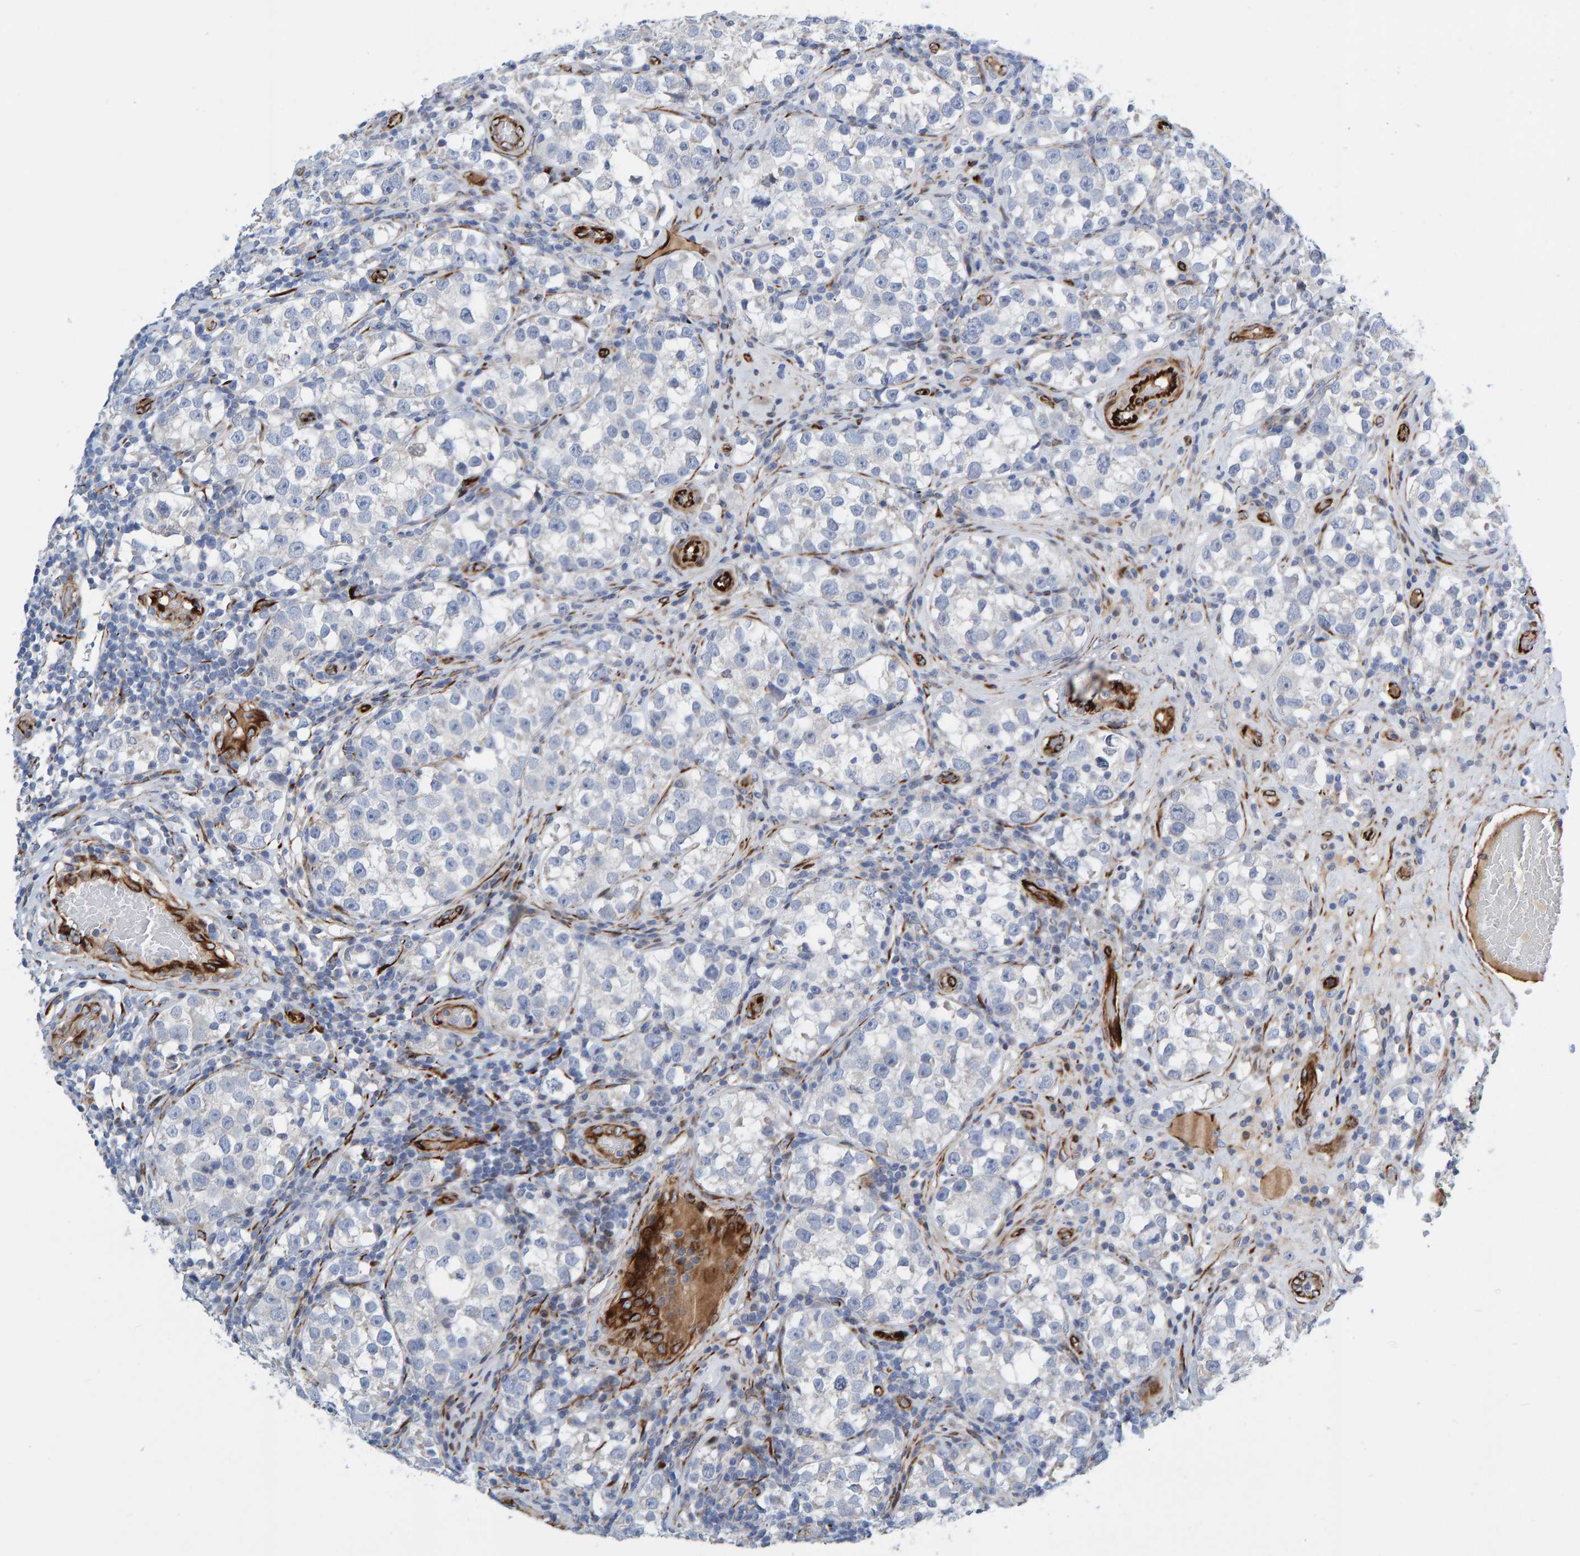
{"staining": {"intensity": "negative", "quantity": "none", "location": "none"}, "tissue": "testis cancer", "cell_type": "Tumor cells", "image_type": "cancer", "snomed": [{"axis": "morphology", "description": "Normal tissue, NOS"}, {"axis": "morphology", "description": "Seminoma, NOS"}, {"axis": "topography", "description": "Testis"}], "caption": "An image of testis cancer (seminoma) stained for a protein demonstrates no brown staining in tumor cells.", "gene": "POLG2", "patient": {"sex": "male", "age": 43}}